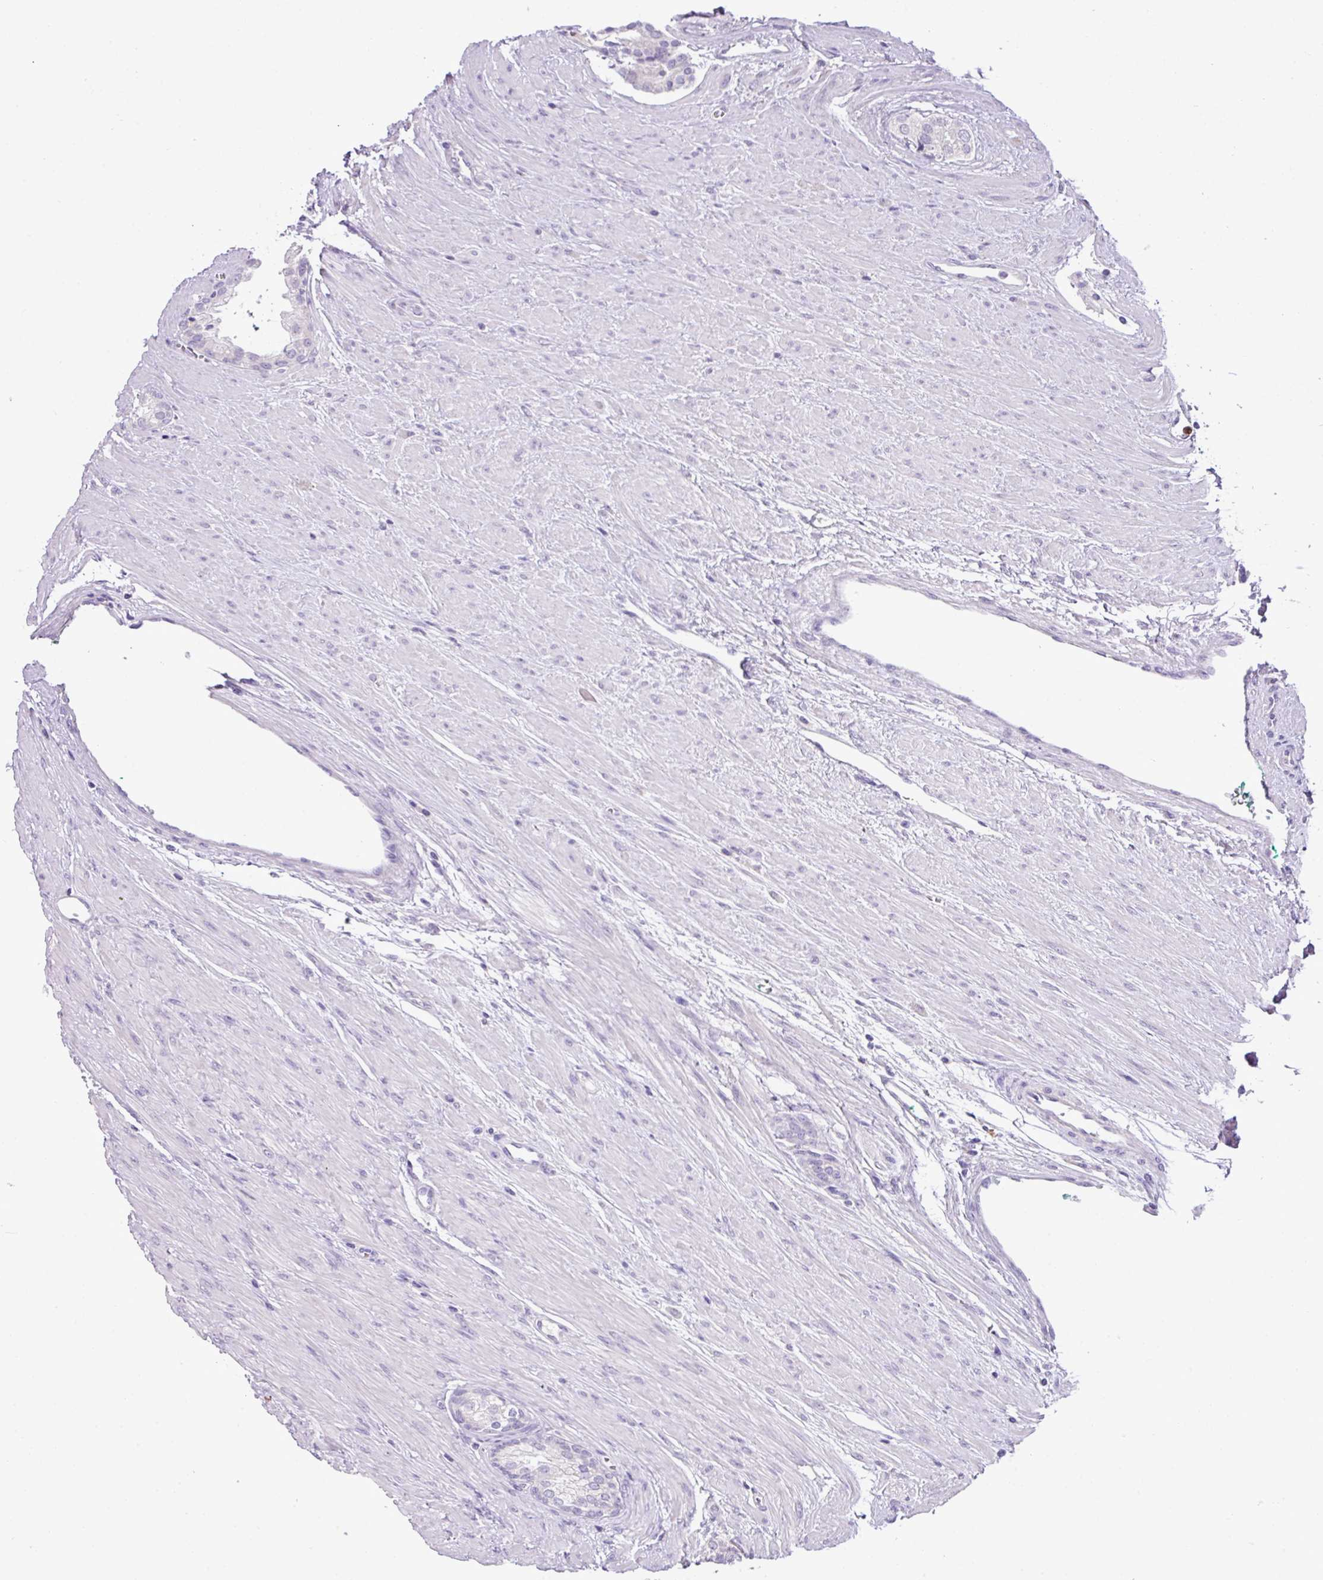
{"staining": {"intensity": "negative", "quantity": "none", "location": "none"}, "tissue": "prostate cancer", "cell_type": "Tumor cells", "image_type": "cancer", "snomed": [{"axis": "morphology", "description": "Adenocarcinoma, High grade"}, {"axis": "topography", "description": "Prostate"}], "caption": "Immunohistochemical staining of human prostate cancer exhibits no significant positivity in tumor cells.", "gene": "HTR3E", "patient": {"sex": "male", "age": 60}}